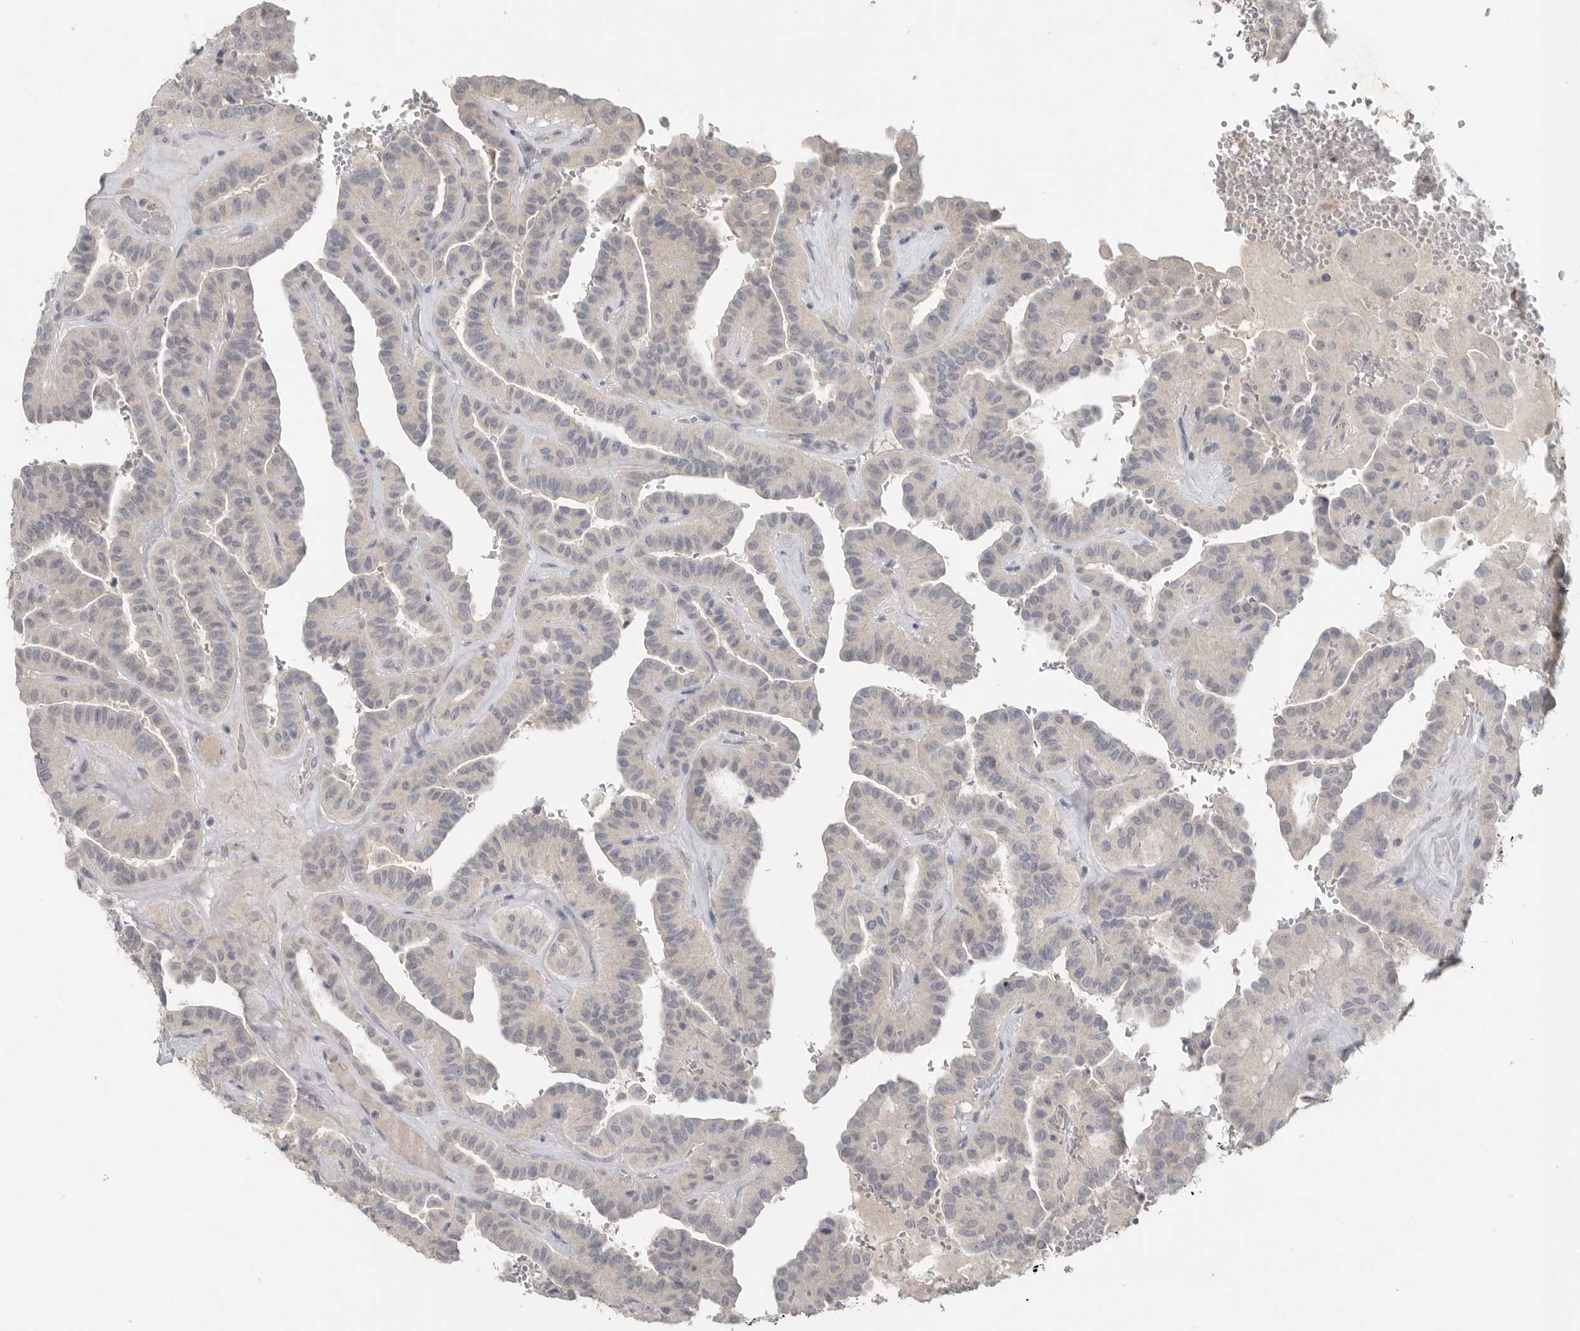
{"staining": {"intensity": "weak", "quantity": "<25%", "location": "cytoplasmic/membranous"}, "tissue": "thyroid cancer", "cell_type": "Tumor cells", "image_type": "cancer", "snomed": [{"axis": "morphology", "description": "Papillary adenocarcinoma, NOS"}, {"axis": "topography", "description": "Thyroid gland"}], "caption": "IHC of thyroid cancer (papillary adenocarcinoma) shows no staining in tumor cells.", "gene": "REG4", "patient": {"sex": "male", "age": 77}}